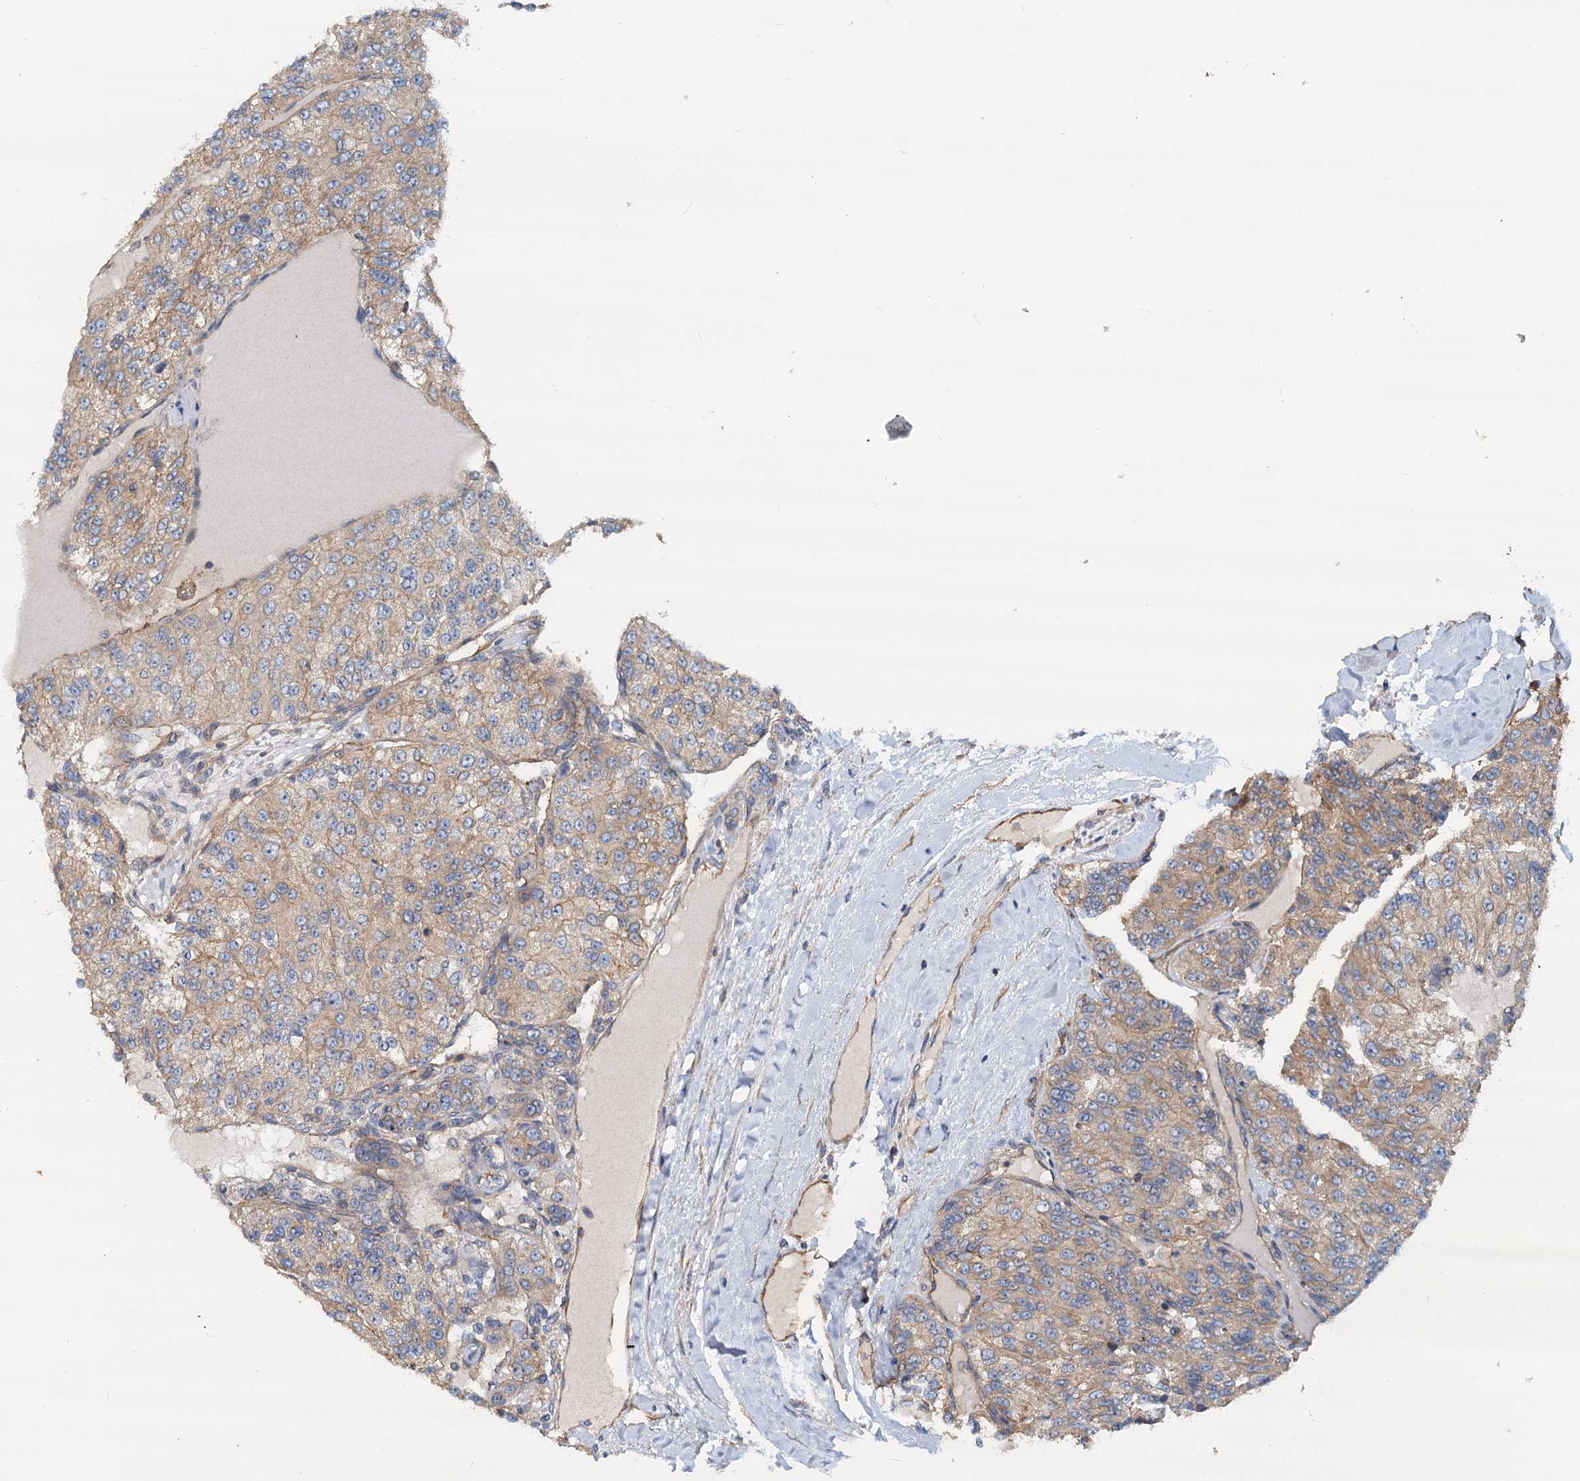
{"staining": {"intensity": "weak", "quantity": ">75%", "location": "cytoplasmic/membranous"}, "tissue": "renal cancer", "cell_type": "Tumor cells", "image_type": "cancer", "snomed": [{"axis": "morphology", "description": "Adenocarcinoma, NOS"}, {"axis": "topography", "description": "Kidney"}], "caption": "Immunohistochemistry (IHC) of renal adenocarcinoma displays low levels of weak cytoplasmic/membranous expression in about >75% of tumor cells.", "gene": "ROGDI", "patient": {"sex": "female", "age": 63}}